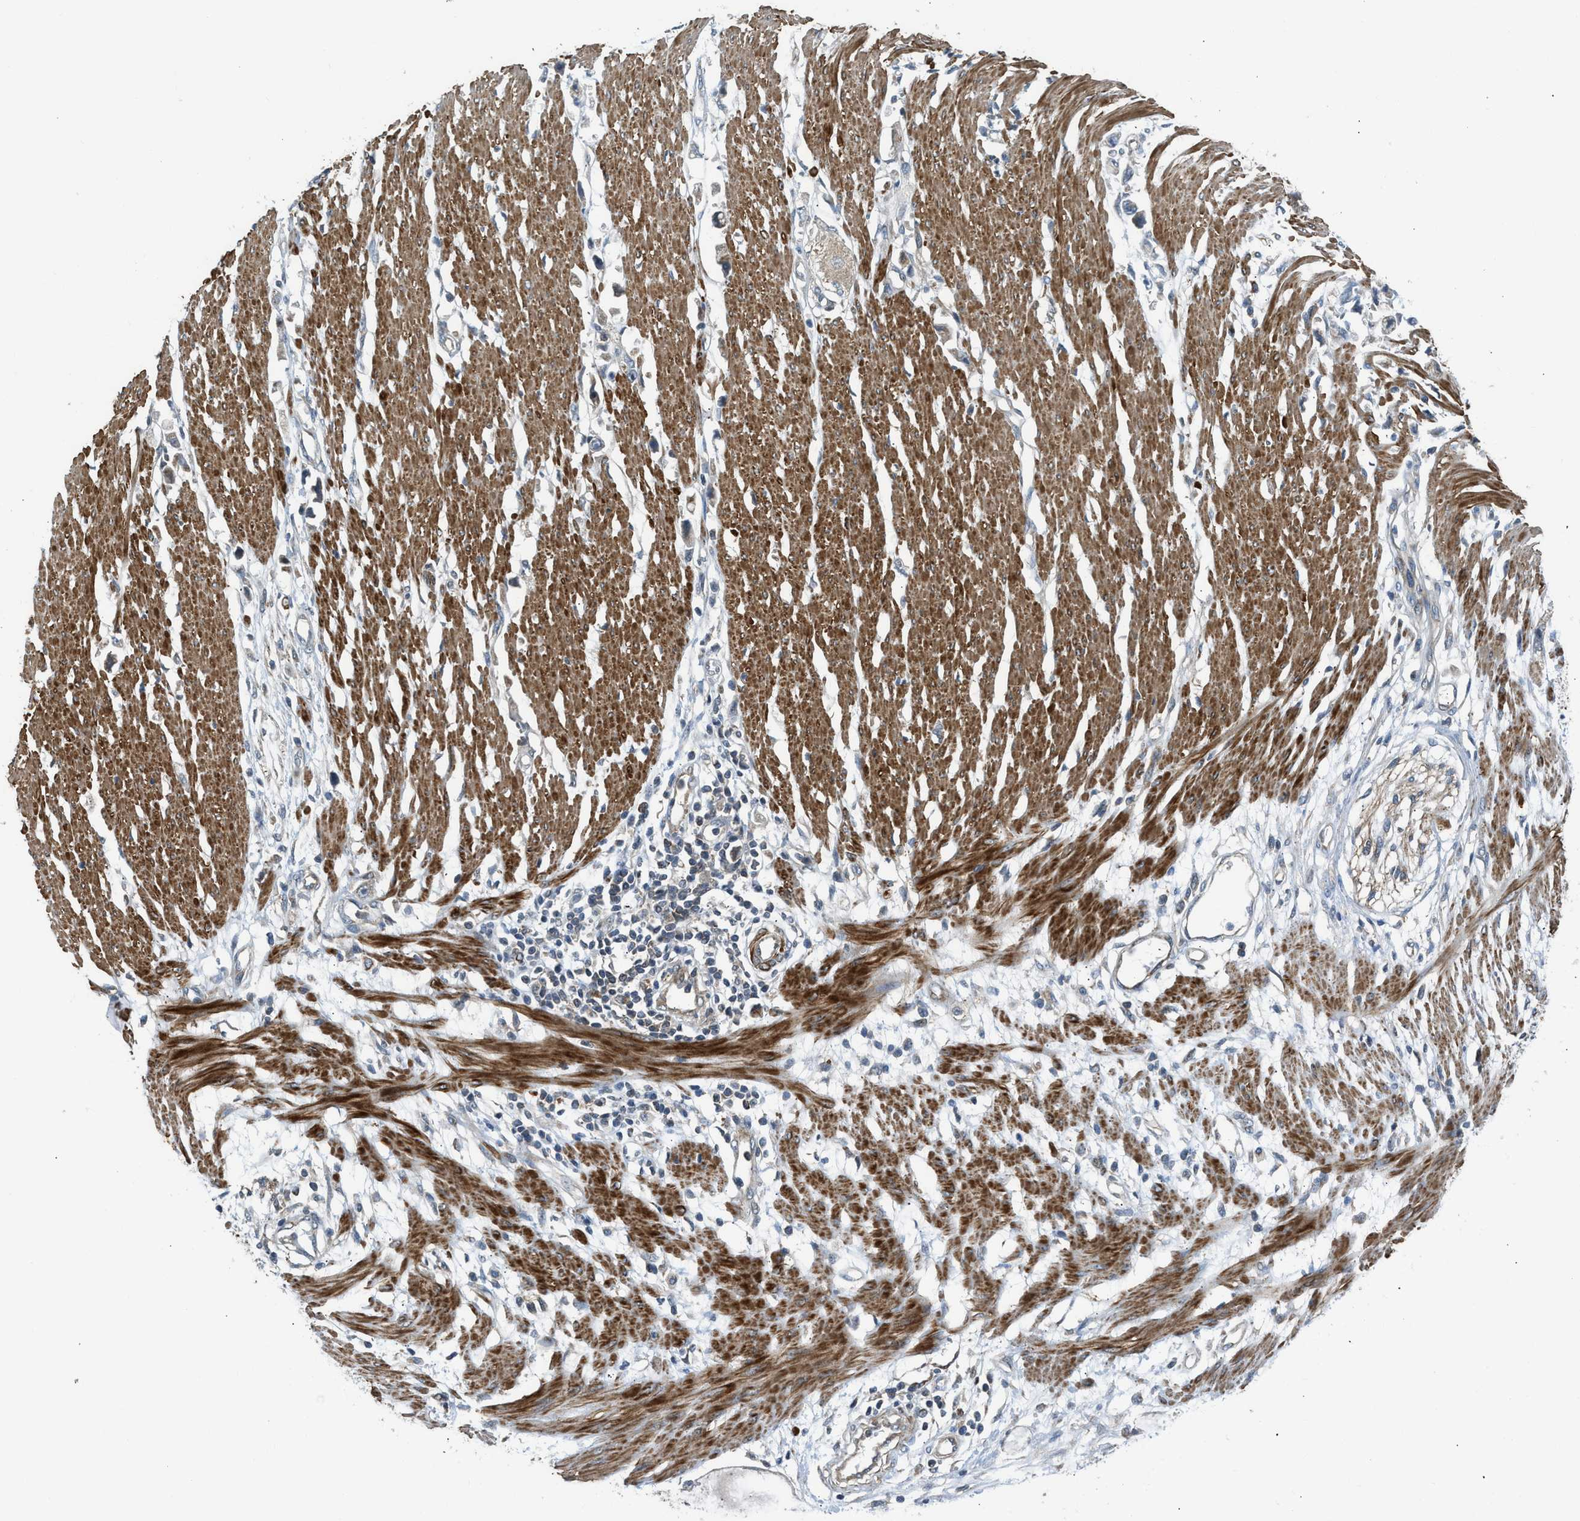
{"staining": {"intensity": "weak", "quantity": "25%-75%", "location": "cytoplasmic/membranous"}, "tissue": "stomach cancer", "cell_type": "Tumor cells", "image_type": "cancer", "snomed": [{"axis": "morphology", "description": "Adenocarcinoma, NOS"}, {"axis": "topography", "description": "Stomach"}], "caption": "Immunohistochemistry (IHC) (DAB (3,3'-diaminobenzidine)) staining of stomach adenocarcinoma exhibits weak cytoplasmic/membranous protein staining in approximately 25%-75% of tumor cells.", "gene": "SESN2", "patient": {"sex": "female", "age": 59}}